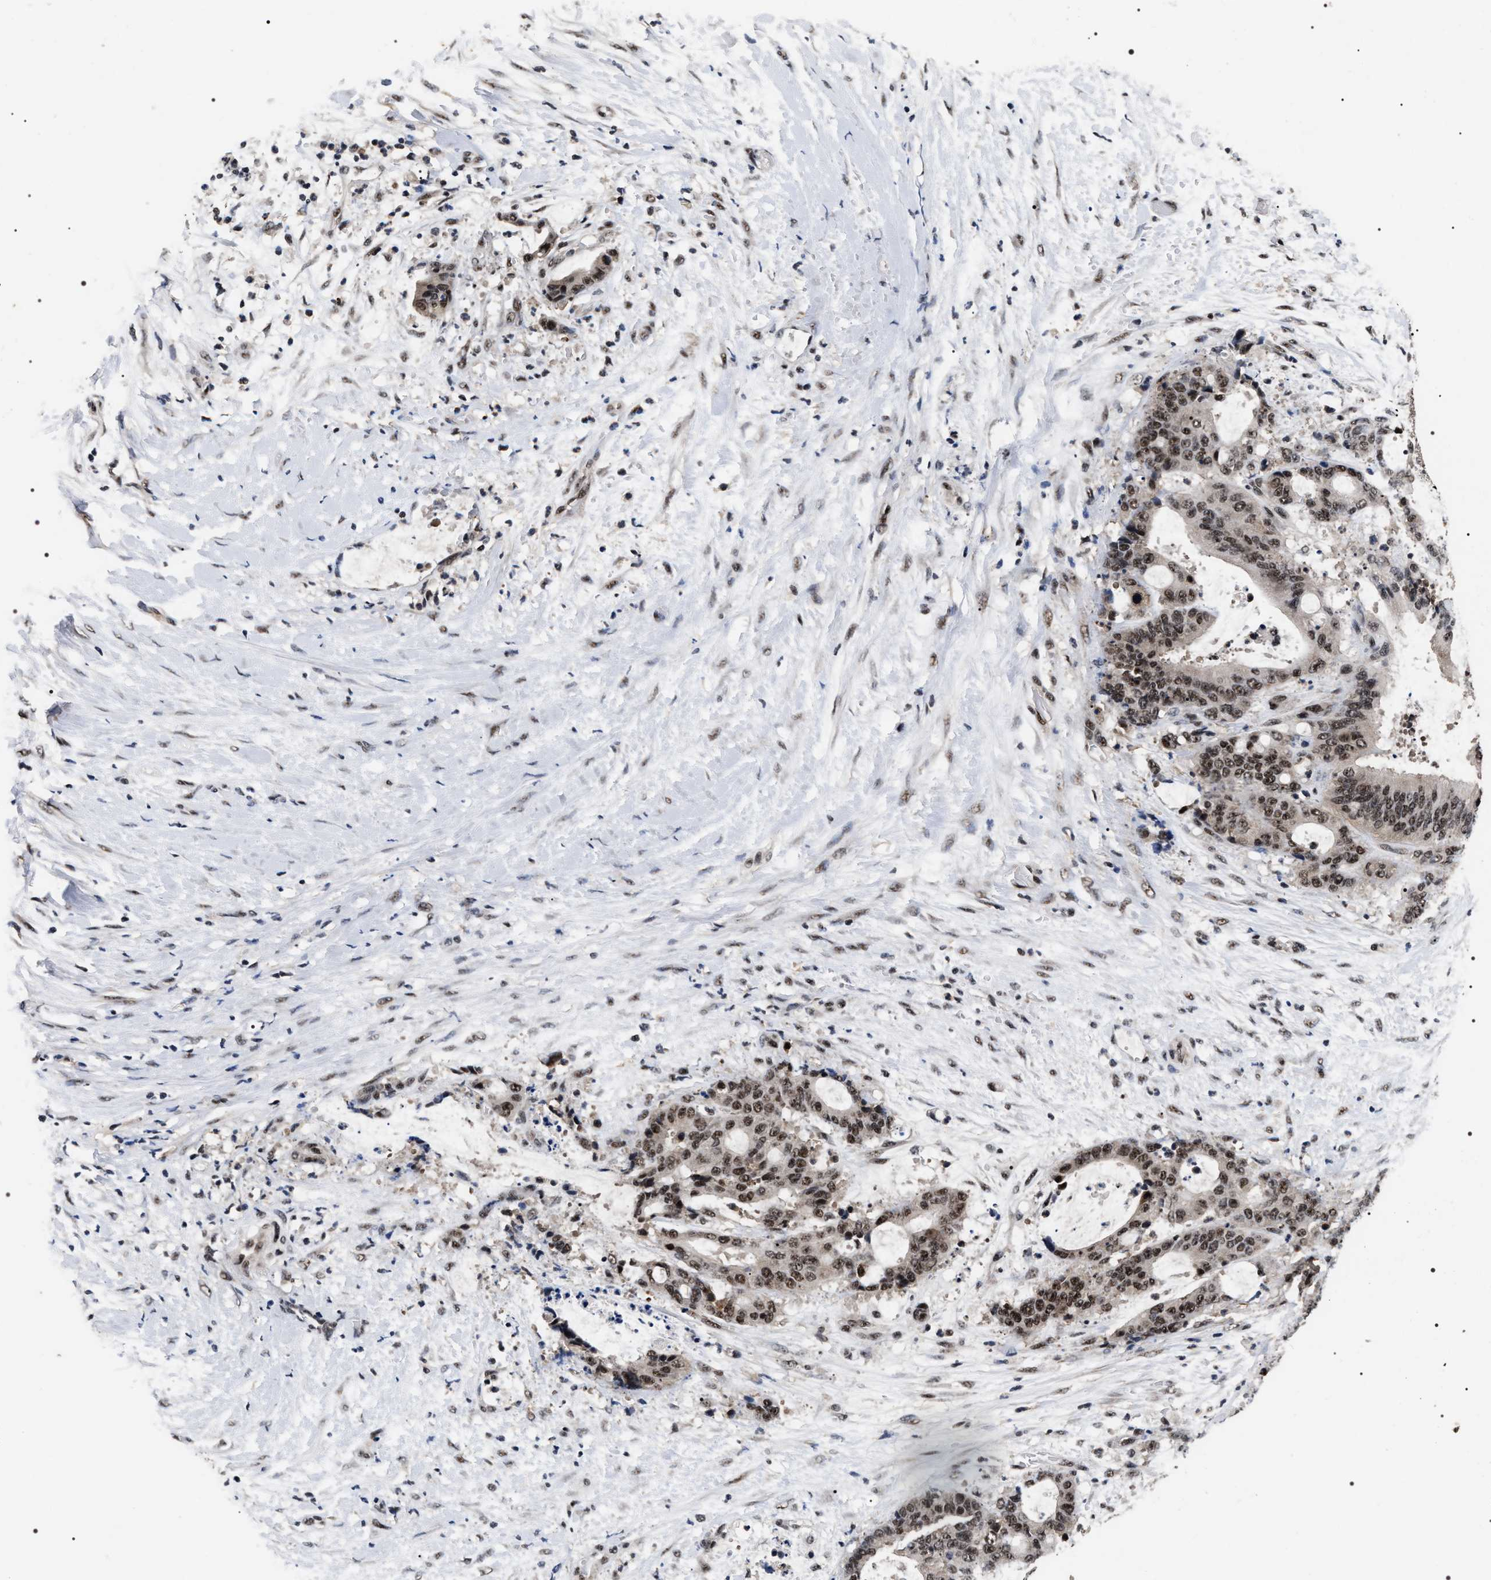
{"staining": {"intensity": "moderate", "quantity": ">75%", "location": "nuclear"}, "tissue": "liver cancer", "cell_type": "Tumor cells", "image_type": "cancer", "snomed": [{"axis": "morphology", "description": "Normal tissue, NOS"}, {"axis": "morphology", "description": "Cholangiocarcinoma"}, {"axis": "topography", "description": "Liver"}, {"axis": "topography", "description": "Peripheral nerve tissue"}], "caption": "Protein staining by IHC exhibits moderate nuclear expression in about >75% of tumor cells in cholangiocarcinoma (liver).", "gene": "RRP1B", "patient": {"sex": "female", "age": 73}}